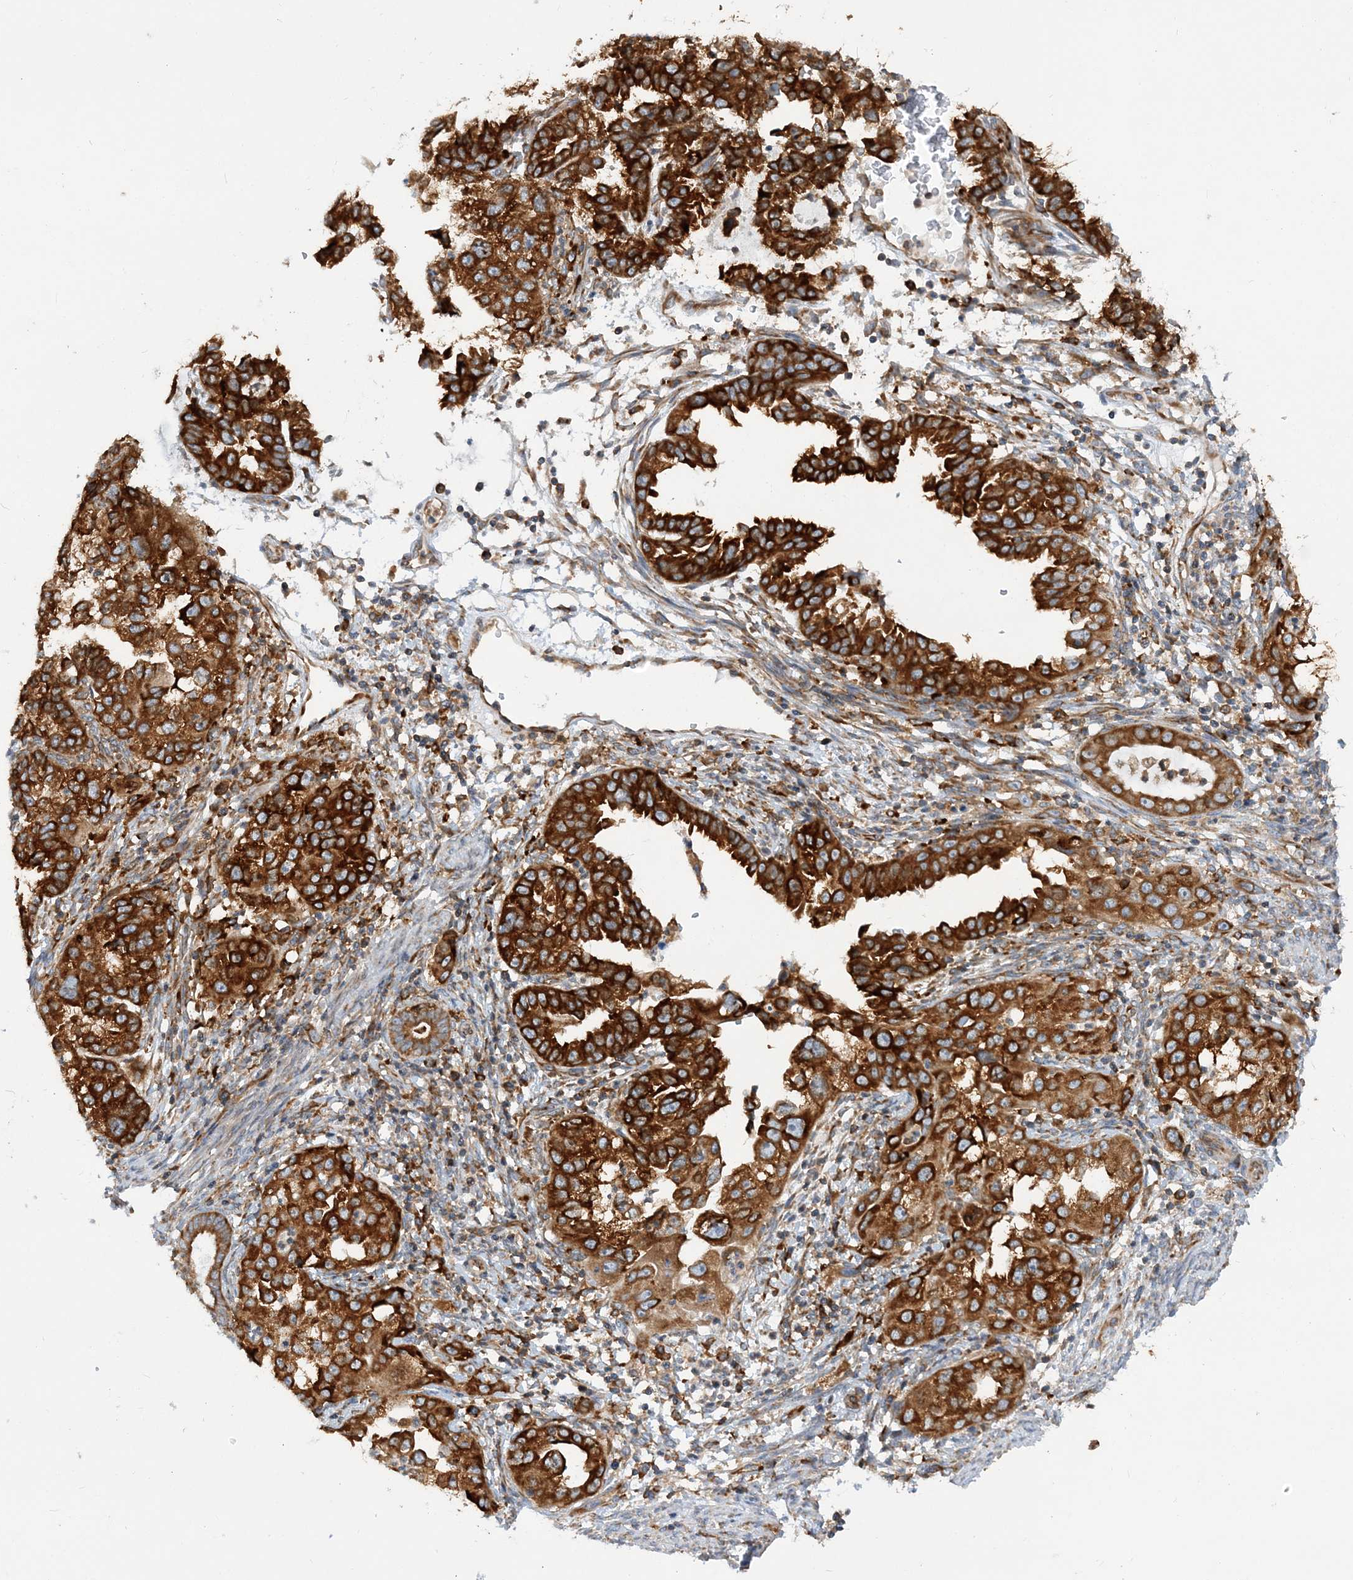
{"staining": {"intensity": "strong", "quantity": ">75%", "location": "cytoplasmic/membranous"}, "tissue": "endometrial cancer", "cell_type": "Tumor cells", "image_type": "cancer", "snomed": [{"axis": "morphology", "description": "Adenocarcinoma, NOS"}, {"axis": "topography", "description": "Endometrium"}], "caption": "Immunohistochemical staining of adenocarcinoma (endometrial) exhibits strong cytoplasmic/membranous protein expression in approximately >75% of tumor cells. (Brightfield microscopy of DAB IHC at high magnification).", "gene": "LARP4B", "patient": {"sex": "female", "age": 85}}